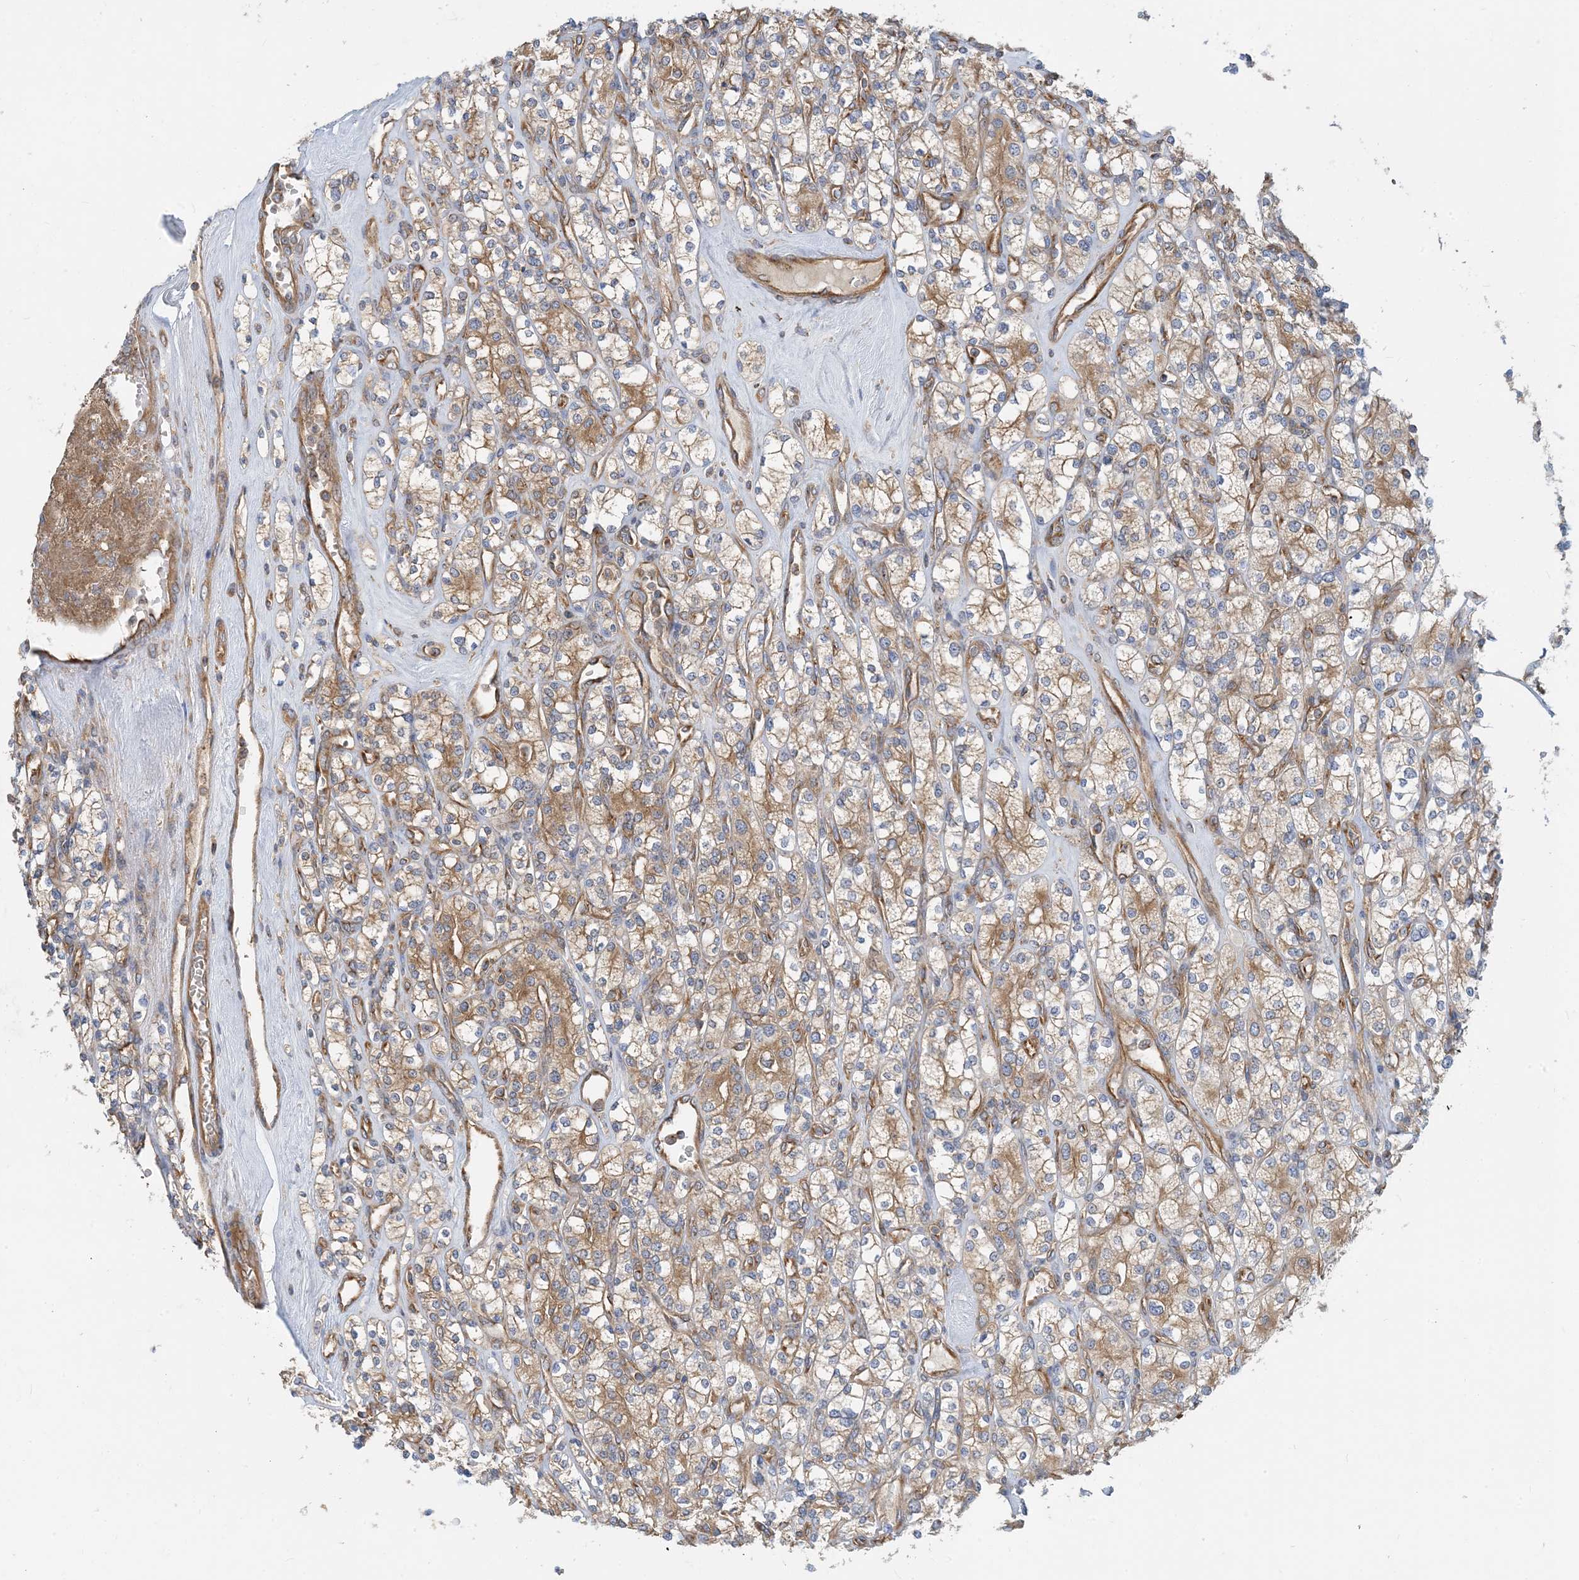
{"staining": {"intensity": "moderate", "quantity": ">75%", "location": "cytoplasmic/membranous"}, "tissue": "renal cancer", "cell_type": "Tumor cells", "image_type": "cancer", "snomed": [{"axis": "morphology", "description": "Adenocarcinoma, NOS"}, {"axis": "topography", "description": "Kidney"}], "caption": "Protein staining displays moderate cytoplasmic/membranous staining in approximately >75% of tumor cells in adenocarcinoma (renal).", "gene": "SIDT1", "patient": {"sex": "male", "age": 77}}